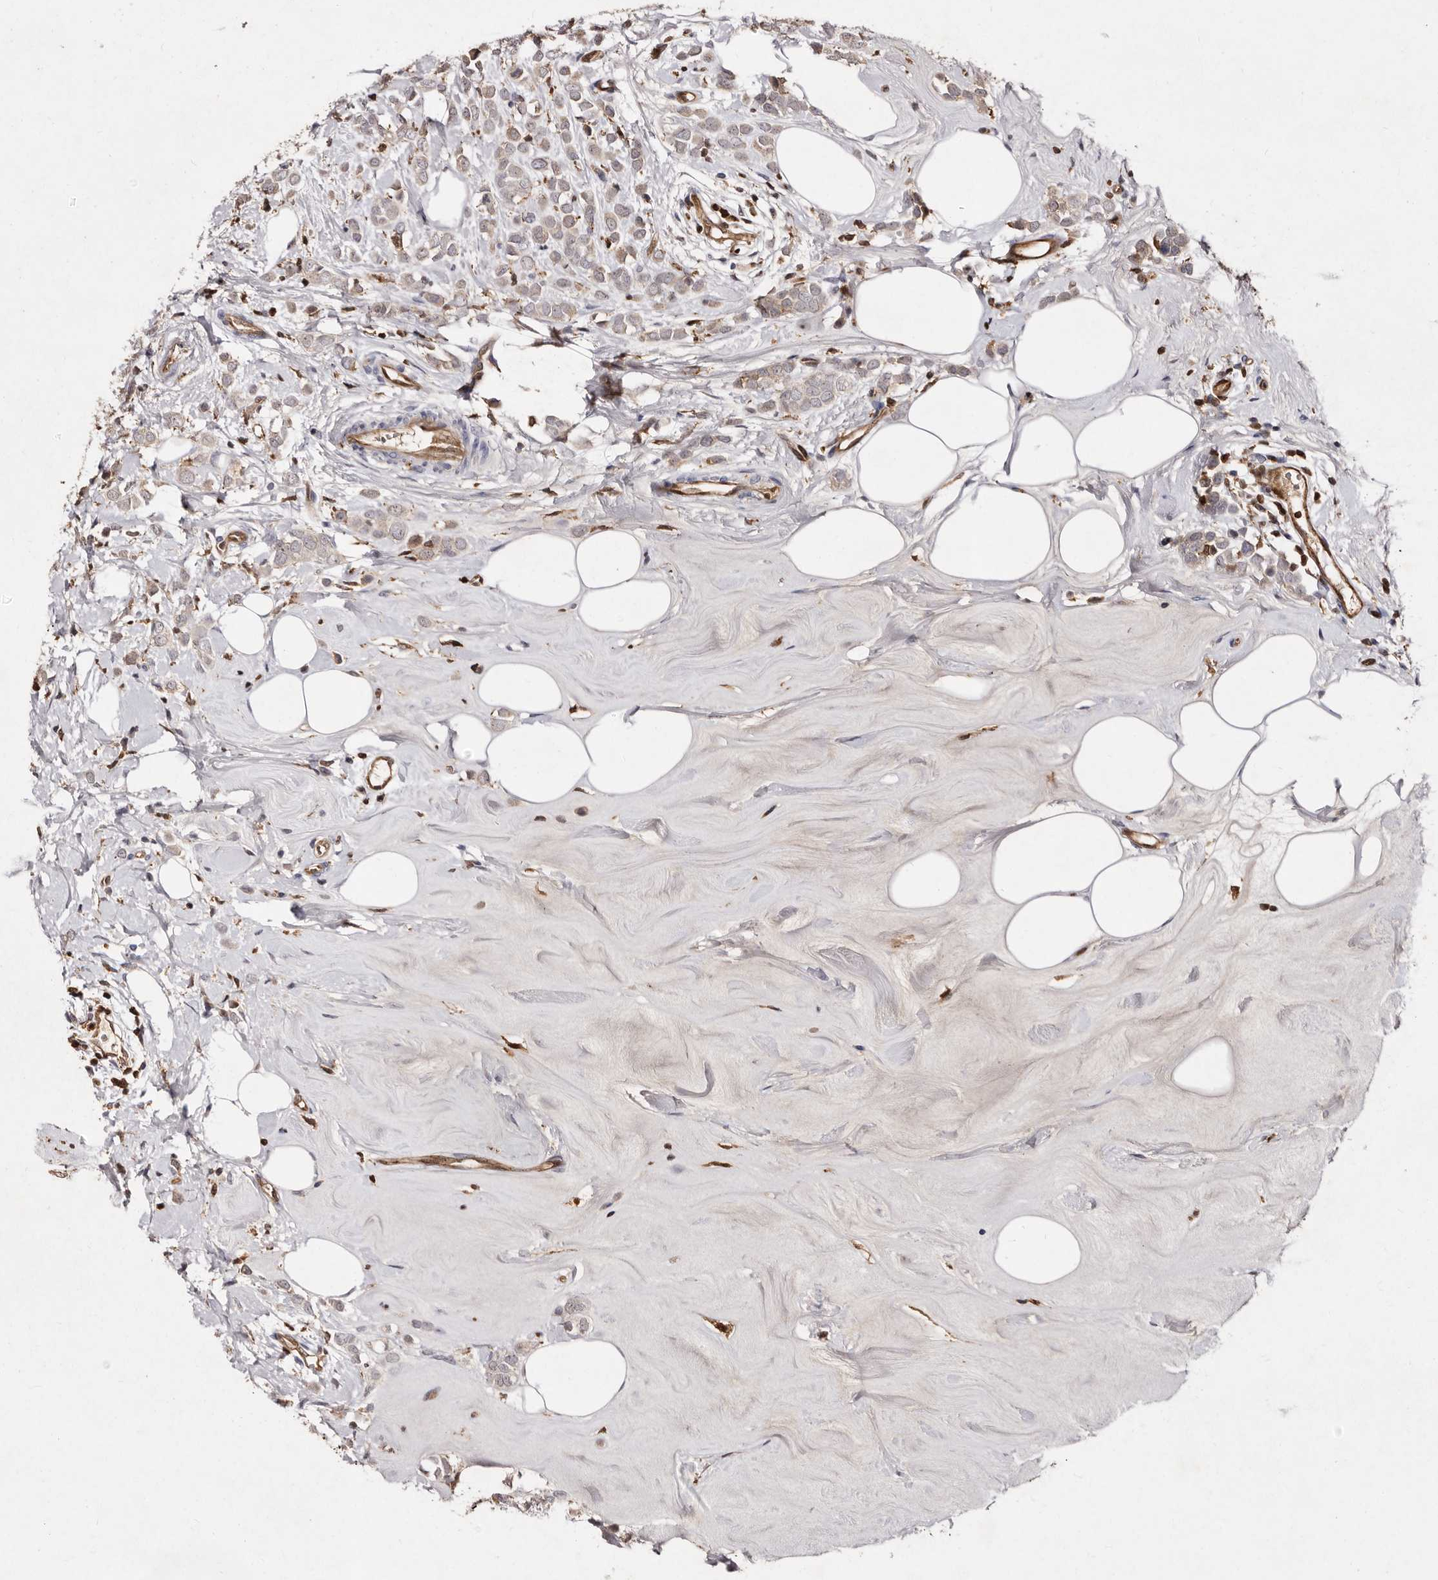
{"staining": {"intensity": "weak", "quantity": ">75%", "location": "cytoplasmic/membranous"}, "tissue": "breast cancer", "cell_type": "Tumor cells", "image_type": "cancer", "snomed": [{"axis": "morphology", "description": "Lobular carcinoma"}, {"axis": "topography", "description": "Breast"}], "caption": "Brown immunohistochemical staining in human breast cancer shows weak cytoplasmic/membranous positivity in approximately >75% of tumor cells. (DAB IHC with brightfield microscopy, high magnification).", "gene": "GIMAP4", "patient": {"sex": "female", "age": 47}}